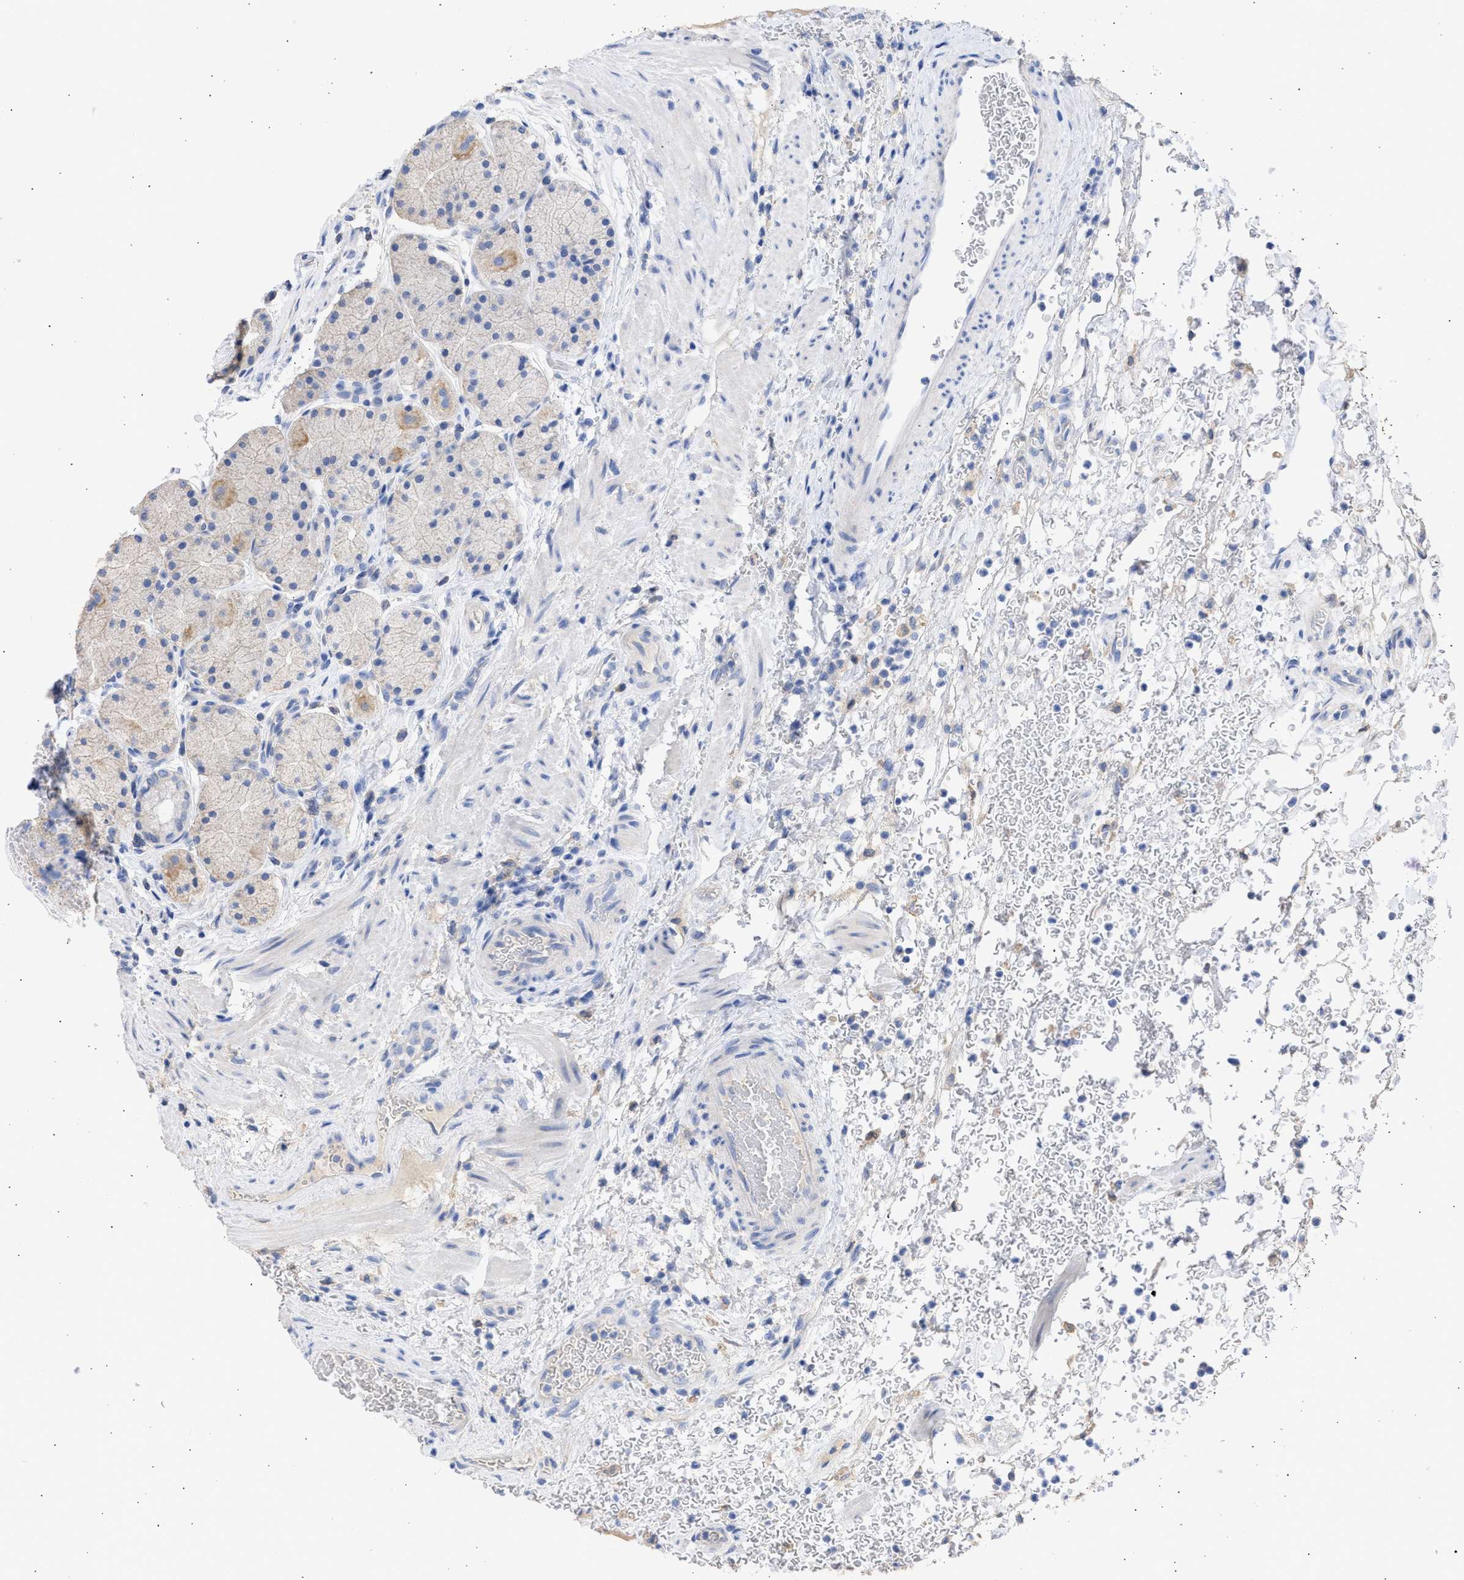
{"staining": {"intensity": "weak", "quantity": "25%-75%", "location": "cytoplasmic/membranous"}, "tissue": "stomach", "cell_type": "Glandular cells", "image_type": "normal", "snomed": [{"axis": "morphology", "description": "Normal tissue, NOS"}, {"axis": "morphology", "description": "Carcinoid, malignant, NOS"}, {"axis": "topography", "description": "Stomach, upper"}], "caption": "Immunohistochemistry (IHC) of normal stomach reveals low levels of weak cytoplasmic/membranous staining in about 25%-75% of glandular cells.", "gene": "RSPH1", "patient": {"sex": "male", "age": 39}}